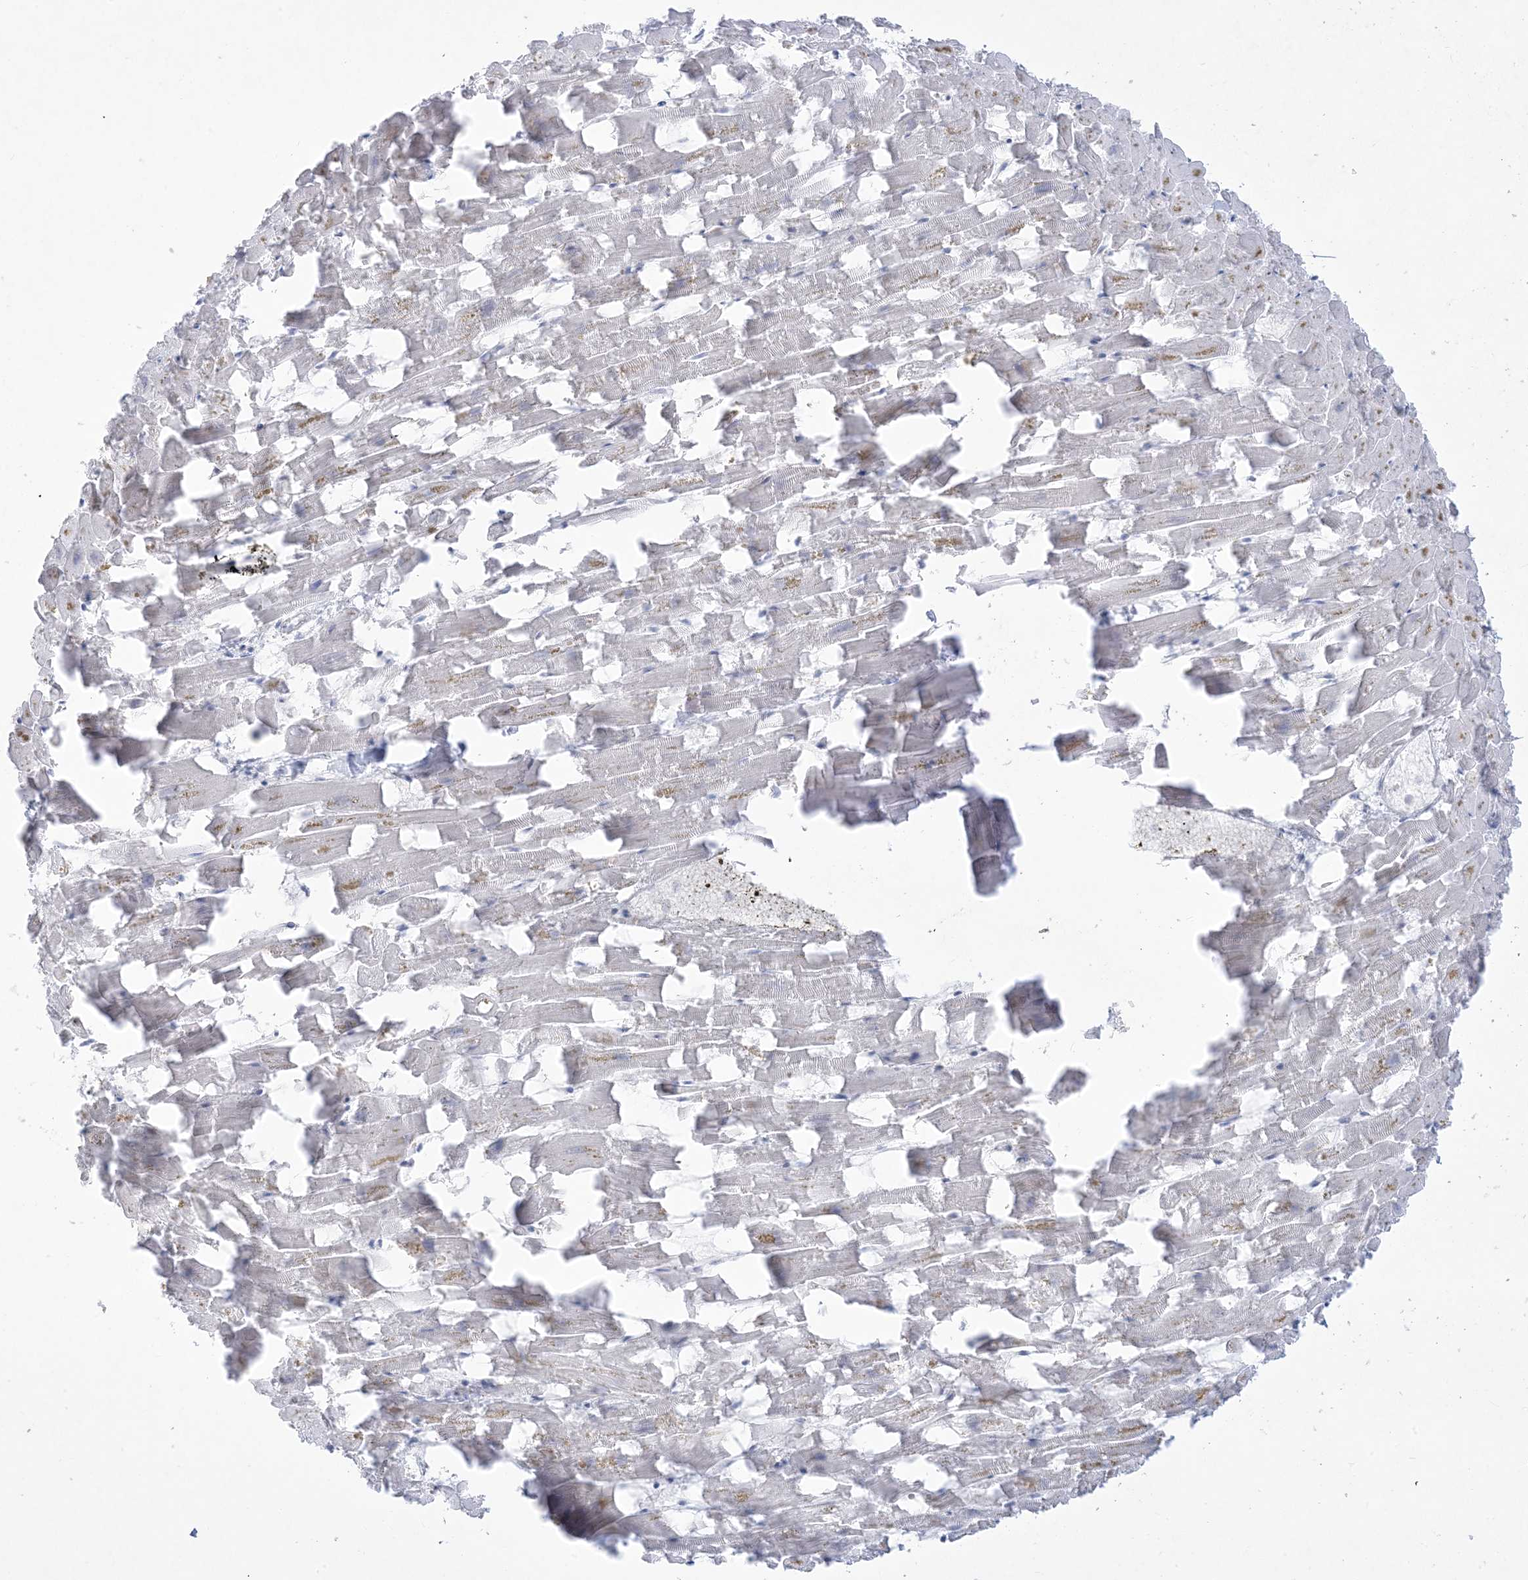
{"staining": {"intensity": "weak", "quantity": "<25%", "location": "cytoplasmic/membranous"}, "tissue": "heart muscle", "cell_type": "Cardiomyocytes", "image_type": "normal", "snomed": [{"axis": "morphology", "description": "Normal tissue, NOS"}, {"axis": "topography", "description": "Heart"}], "caption": "Protein analysis of normal heart muscle shows no significant expression in cardiomyocytes.", "gene": "HOMEZ", "patient": {"sex": "female", "age": 64}}